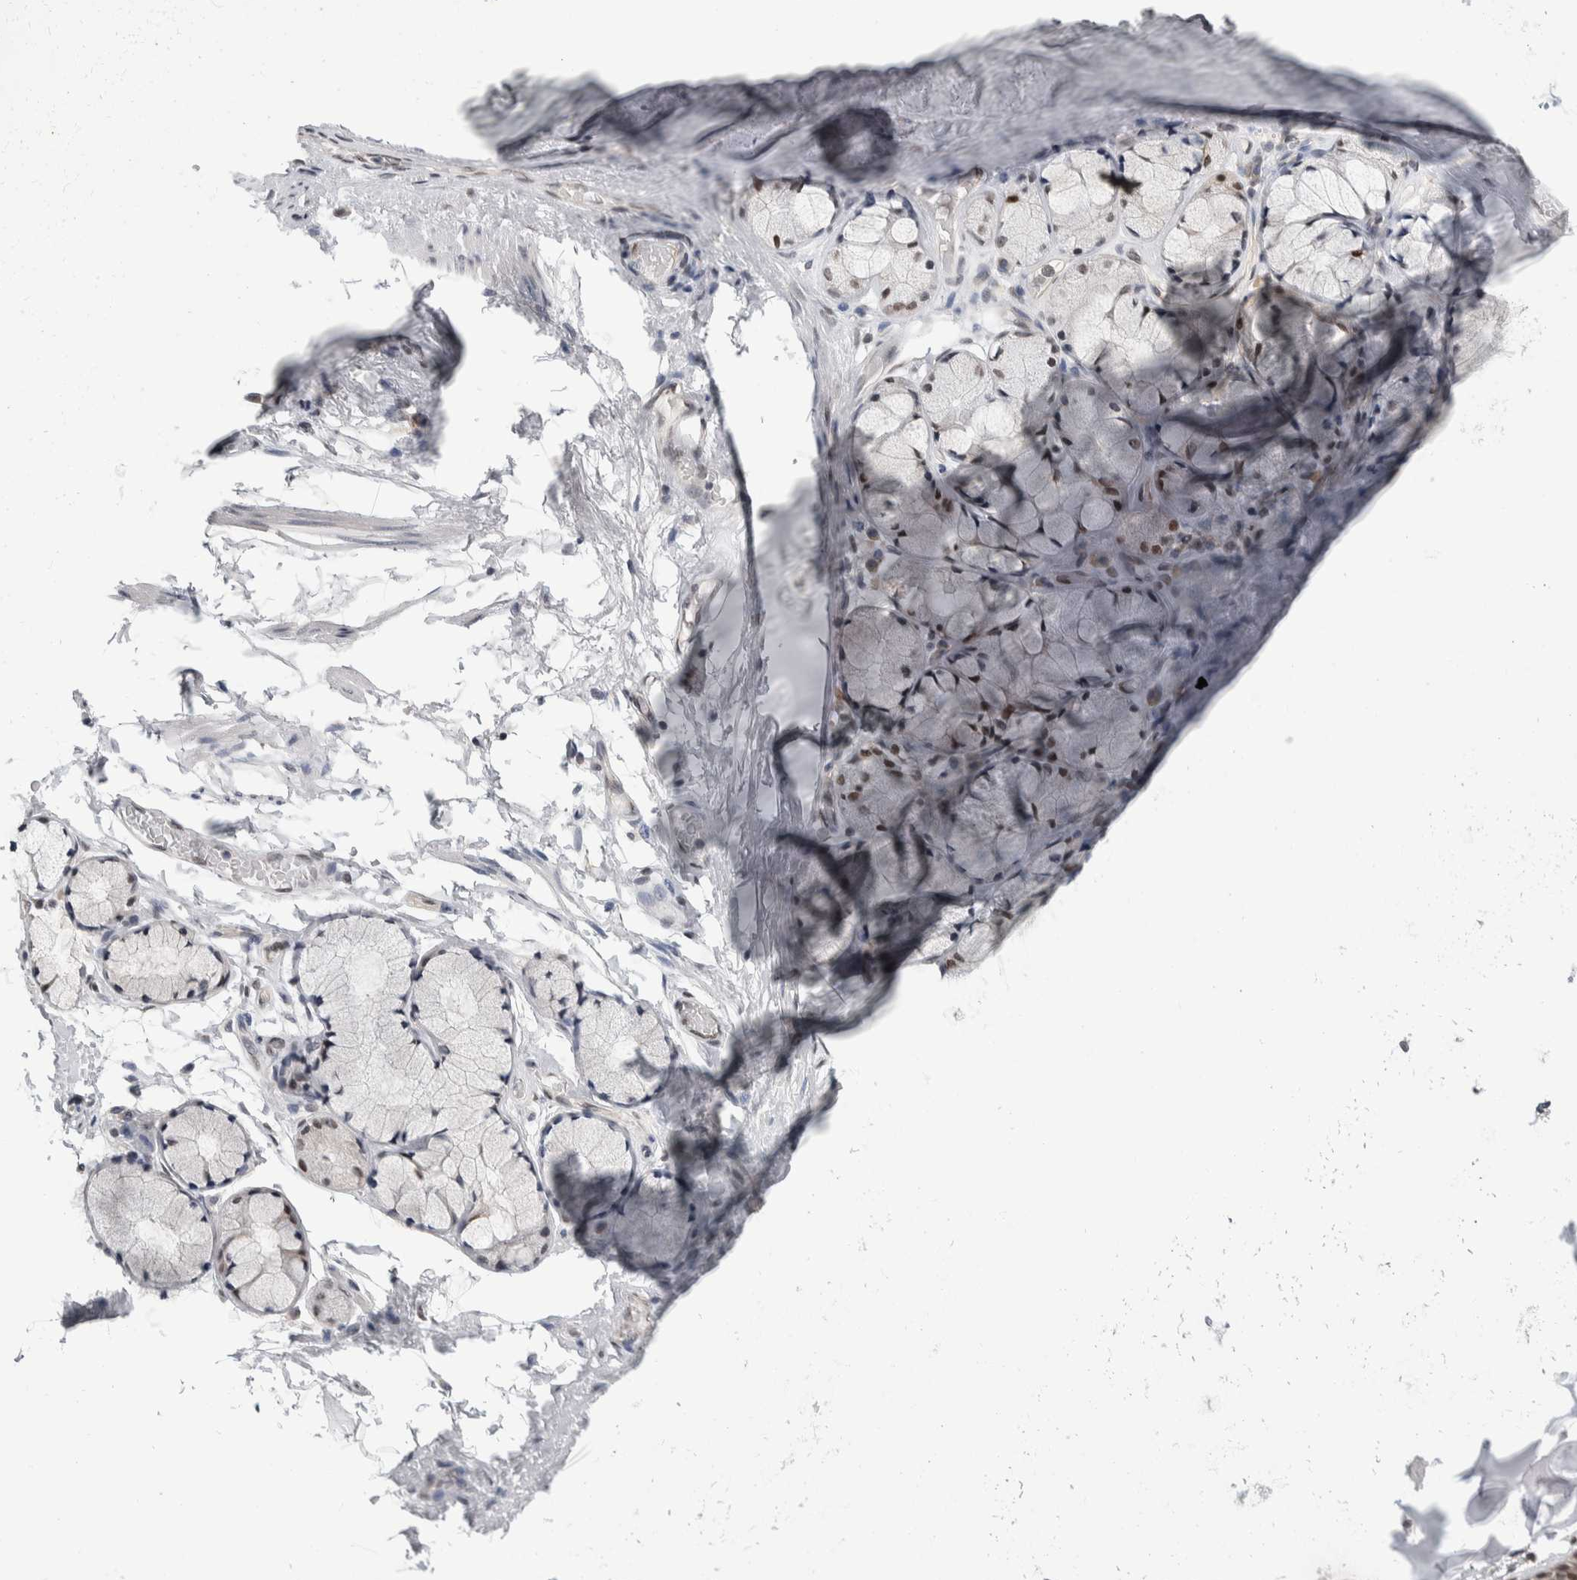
{"staining": {"intensity": "weak", "quantity": "<25%", "location": "nuclear"}, "tissue": "adipose tissue", "cell_type": "Adipocytes", "image_type": "normal", "snomed": [{"axis": "morphology", "description": "Normal tissue, NOS"}, {"axis": "topography", "description": "Cartilage tissue"}, {"axis": "topography", "description": "Bronchus"}], "caption": "Immunohistochemistry photomicrograph of benign adipose tissue: adipose tissue stained with DAB (3,3'-diaminobenzidine) demonstrates no significant protein staining in adipocytes.", "gene": "TAX1BP1", "patient": {"sex": "female", "age": 73}}